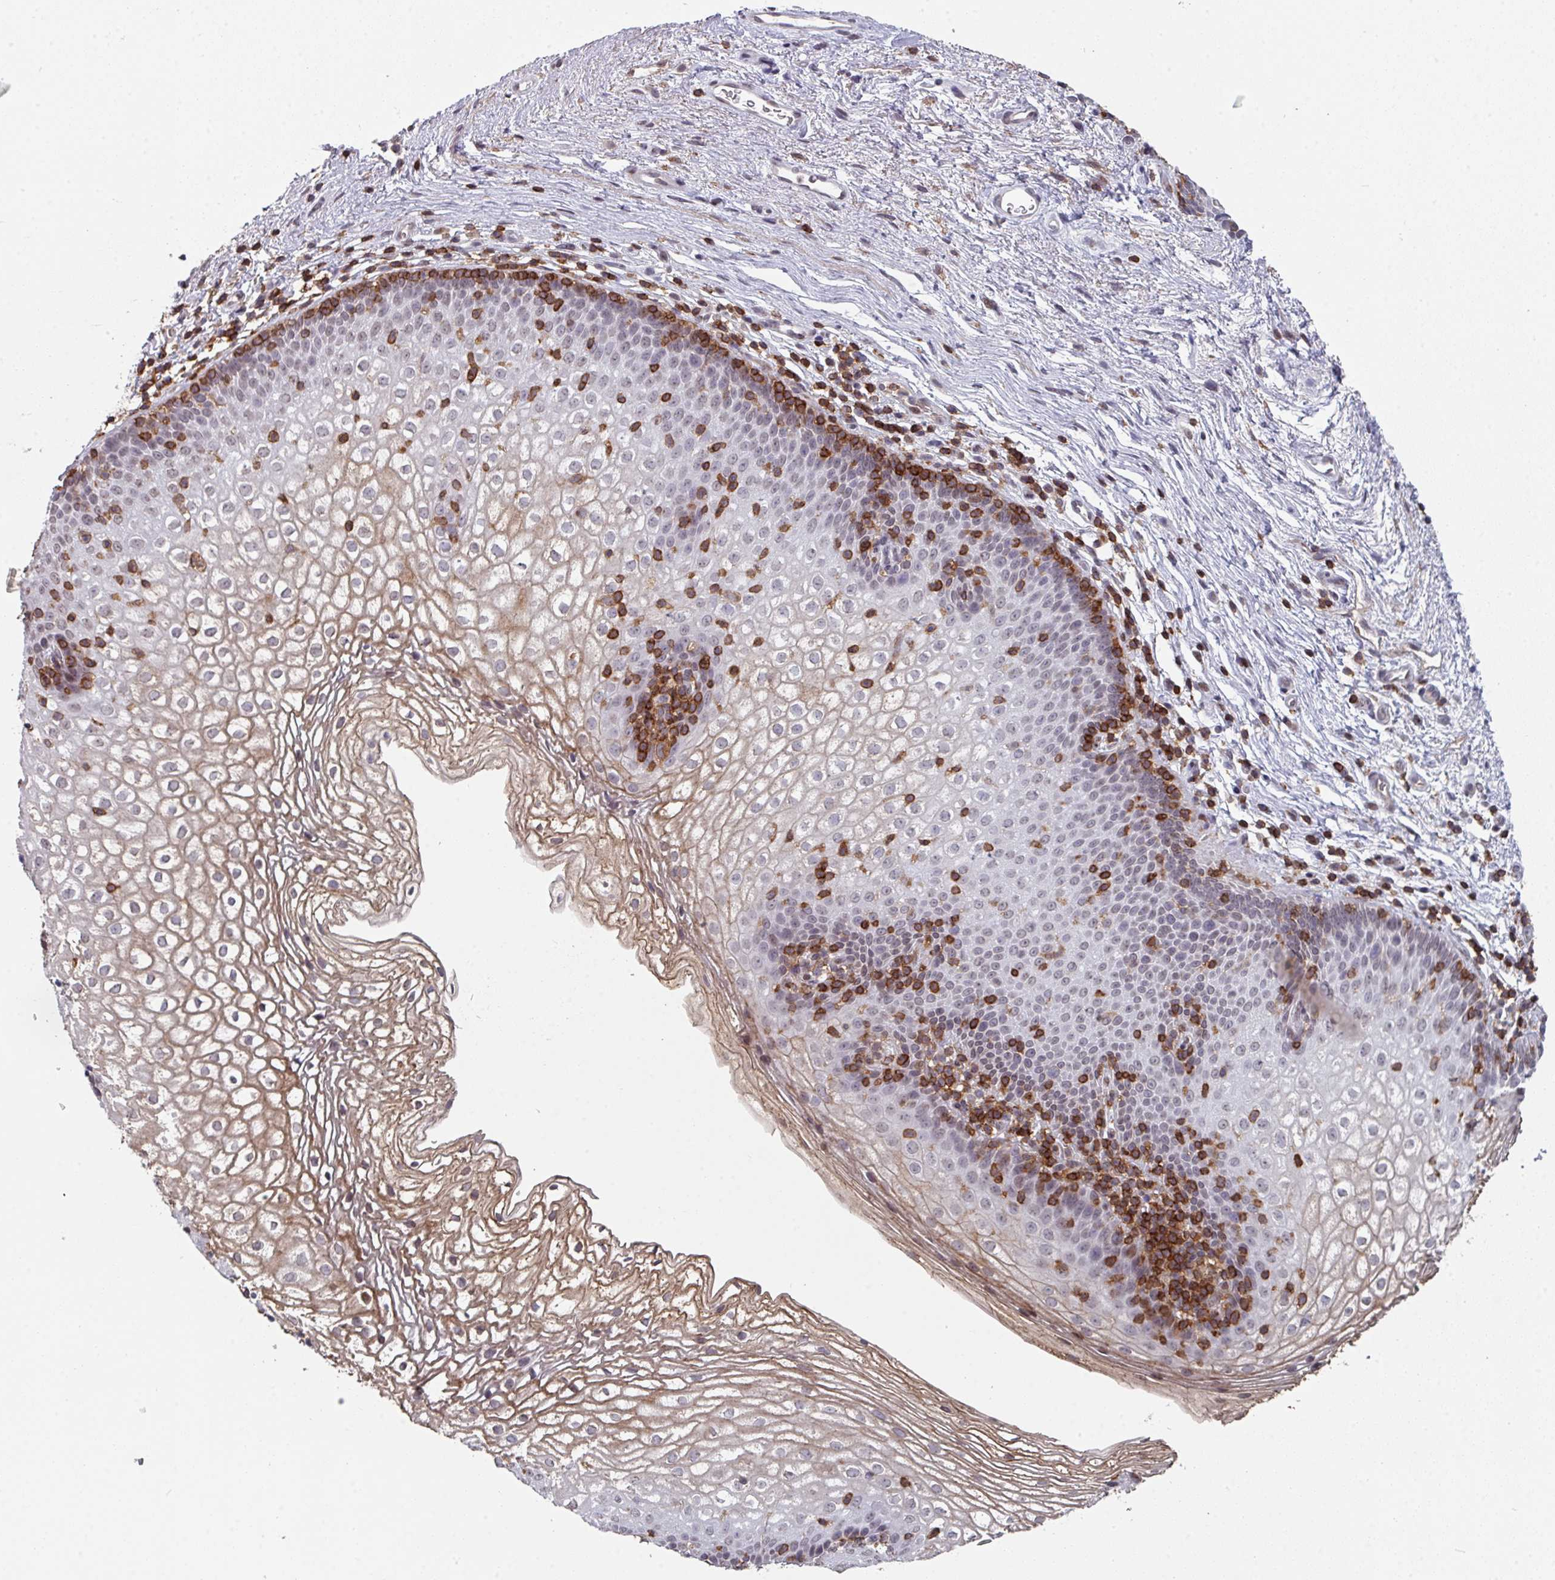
{"staining": {"intensity": "moderate", "quantity": "<25%", "location": "cytoplasmic/membranous"}, "tissue": "vagina", "cell_type": "Squamous epithelial cells", "image_type": "normal", "snomed": [{"axis": "morphology", "description": "Normal tissue, NOS"}, {"axis": "topography", "description": "Vagina"}], "caption": "DAB (3,3'-diaminobenzidine) immunohistochemical staining of unremarkable vagina exhibits moderate cytoplasmic/membranous protein staining in about <25% of squamous epithelial cells. (Stains: DAB (3,3'-diaminobenzidine) in brown, nuclei in blue, Microscopy: brightfield microscopy at high magnification).", "gene": "RASAL3", "patient": {"sex": "female", "age": 47}}